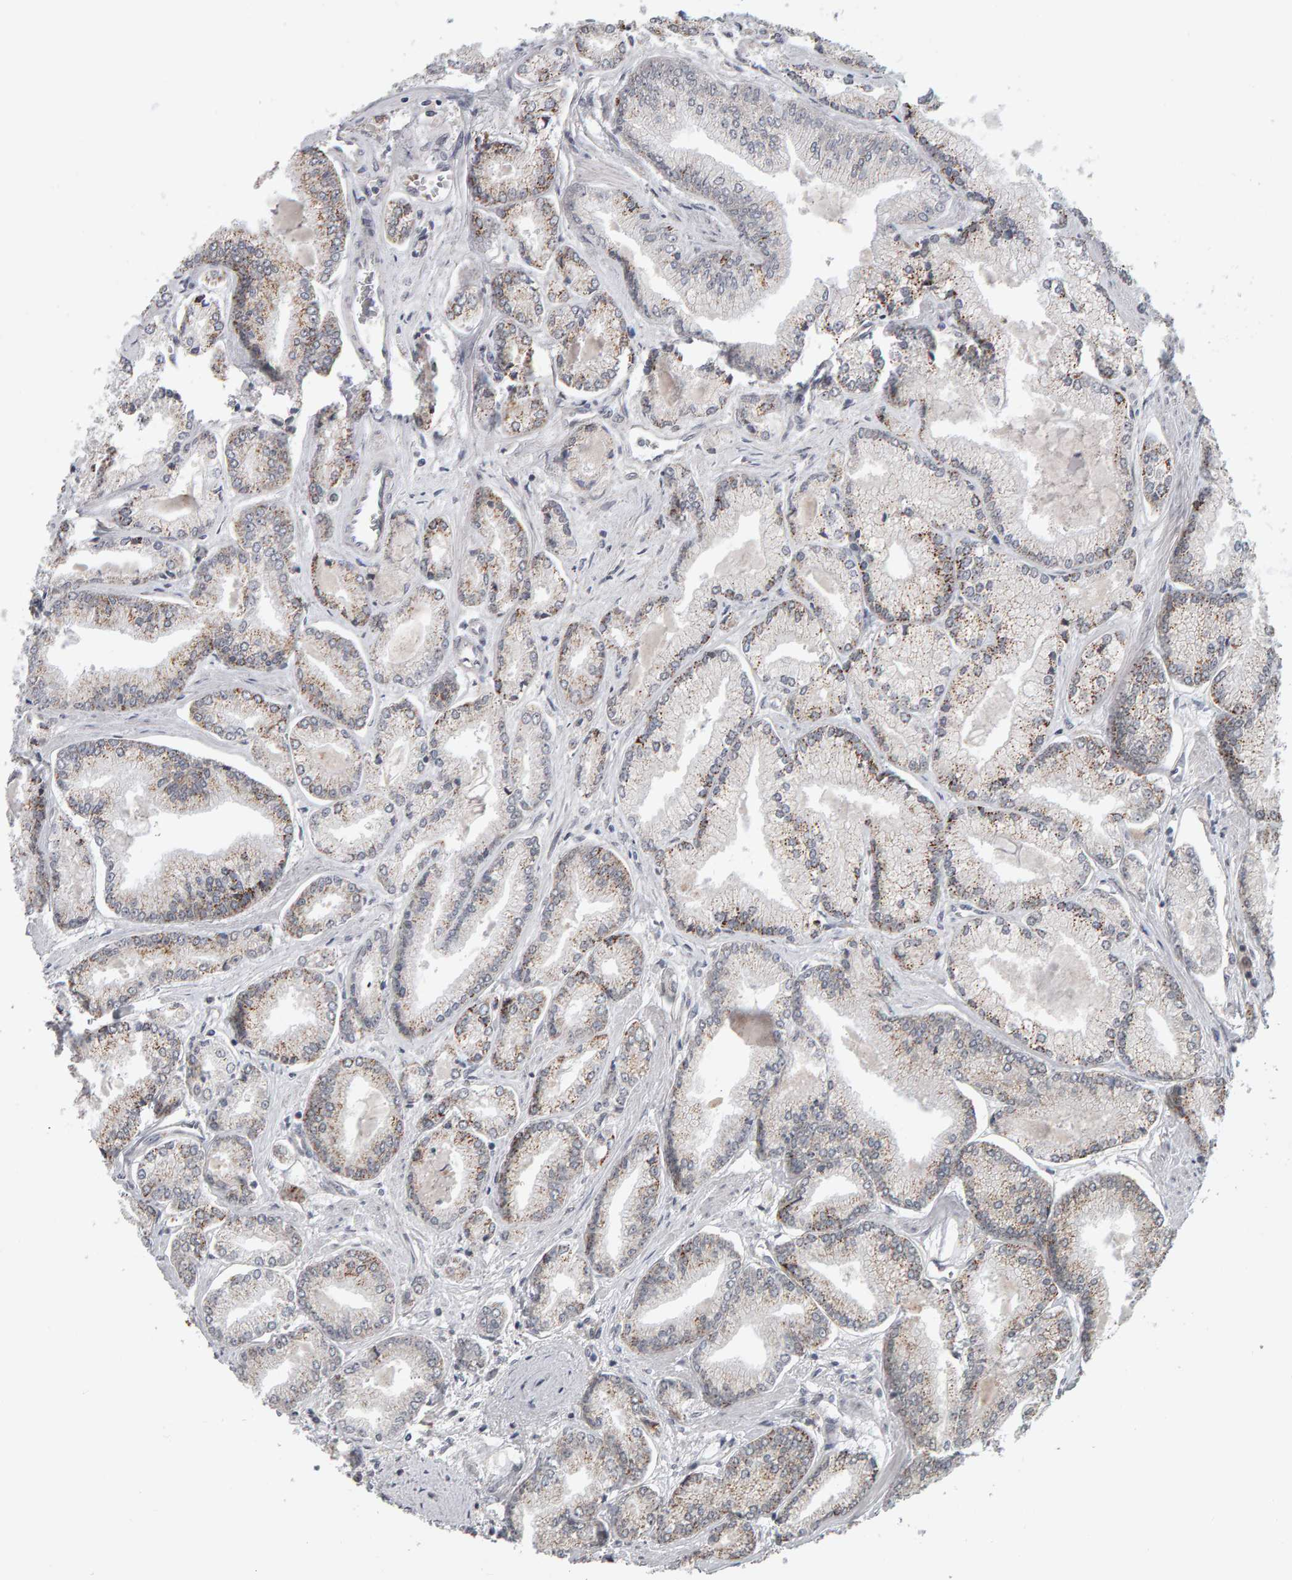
{"staining": {"intensity": "moderate", "quantity": "25%-75%", "location": "cytoplasmic/membranous"}, "tissue": "prostate cancer", "cell_type": "Tumor cells", "image_type": "cancer", "snomed": [{"axis": "morphology", "description": "Adenocarcinoma, Low grade"}, {"axis": "topography", "description": "Prostate"}], "caption": "There is medium levels of moderate cytoplasmic/membranous positivity in tumor cells of prostate low-grade adenocarcinoma, as demonstrated by immunohistochemical staining (brown color).", "gene": "DAP3", "patient": {"sex": "male", "age": 52}}